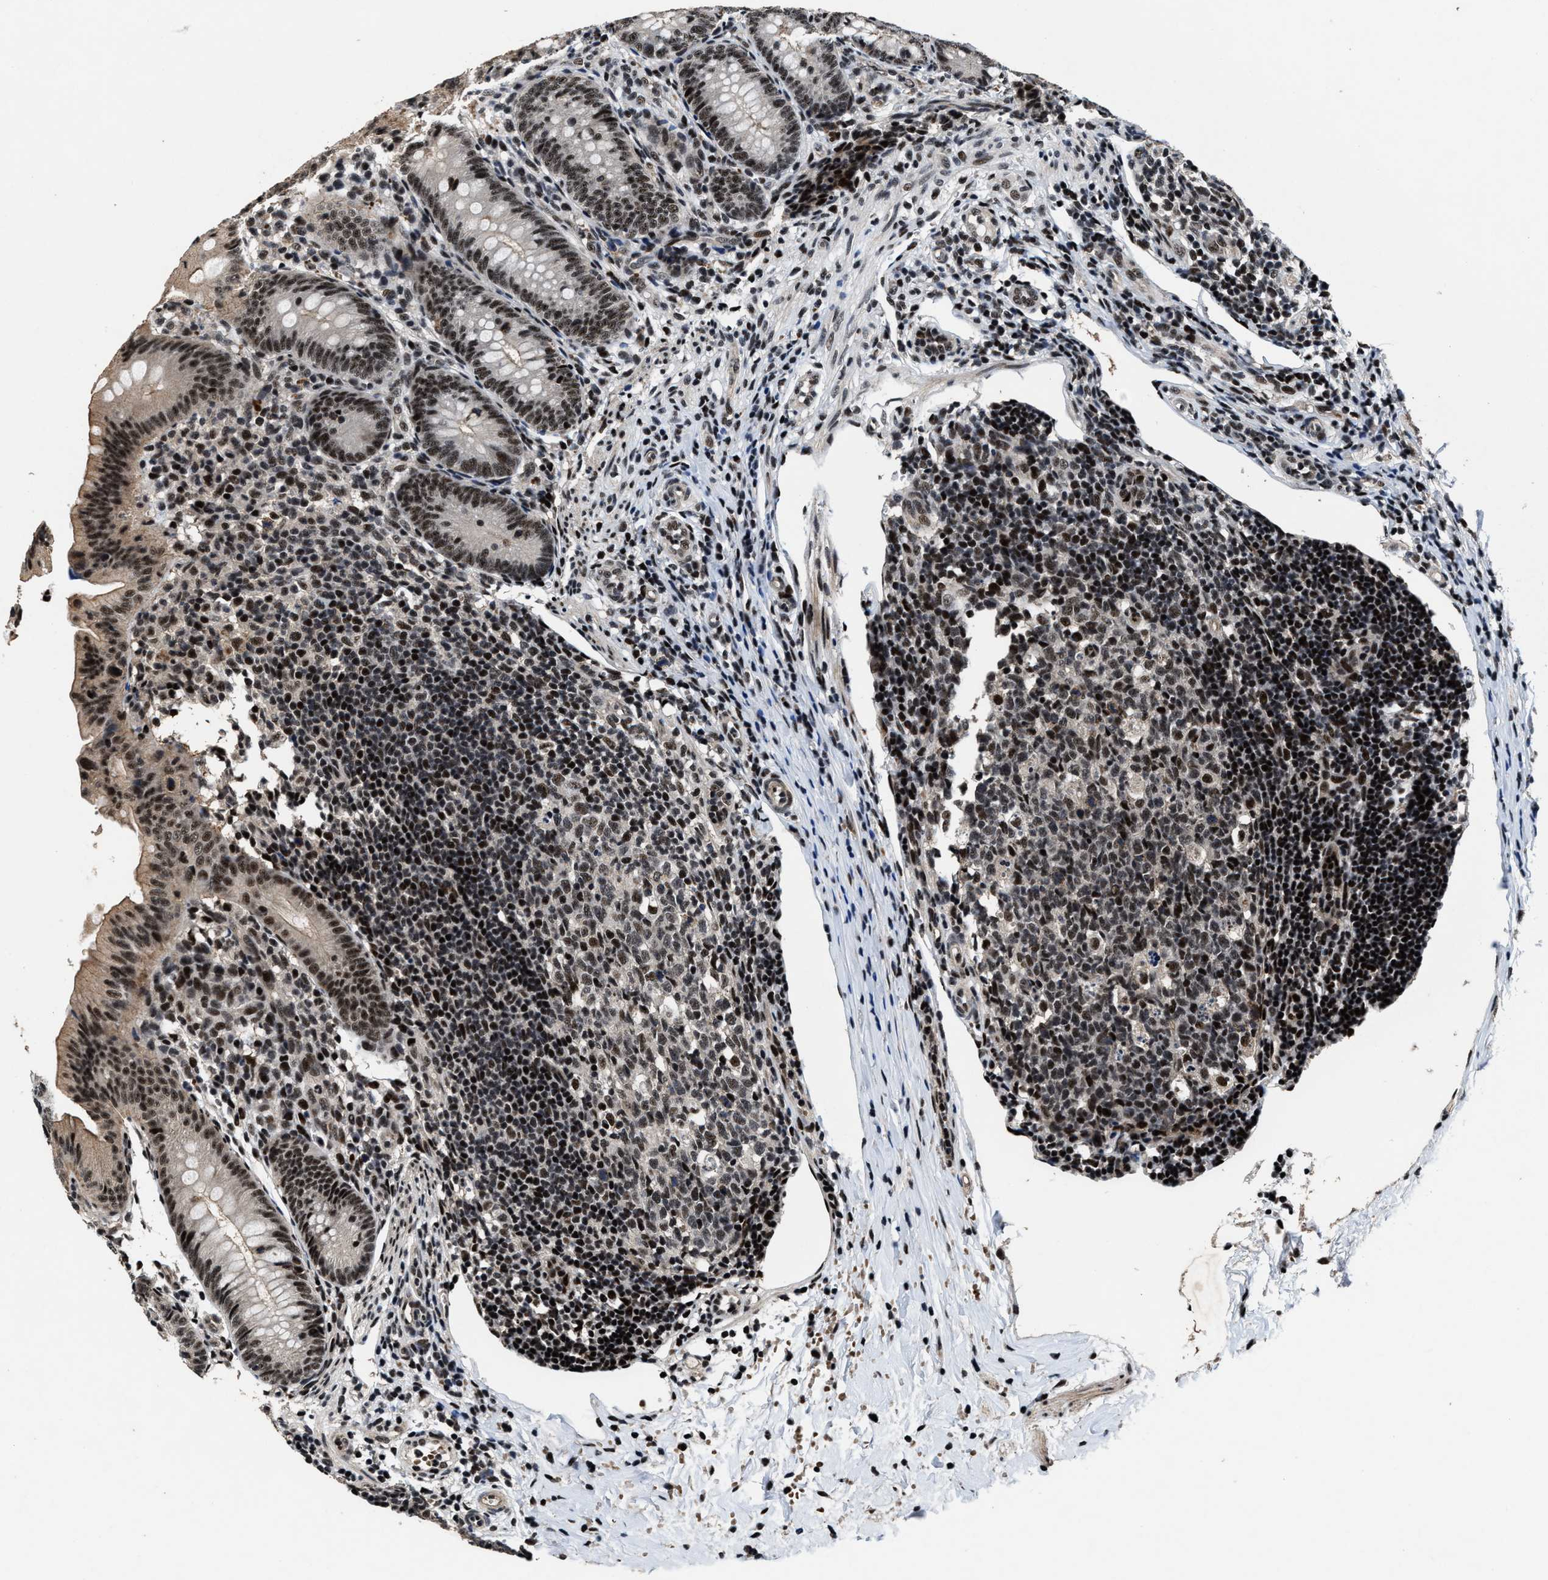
{"staining": {"intensity": "moderate", "quantity": ">75%", "location": "nuclear"}, "tissue": "appendix", "cell_type": "Glandular cells", "image_type": "normal", "snomed": [{"axis": "morphology", "description": "Normal tissue, NOS"}, {"axis": "topography", "description": "Appendix"}], "caption": "Brown immunohistochemical staining in normal human appendix exhibits moderate nuclear staining in approximately >75% of glandular cells.", "gene": "ZNF233", "patient": {"sex": "male", "age": 1}}